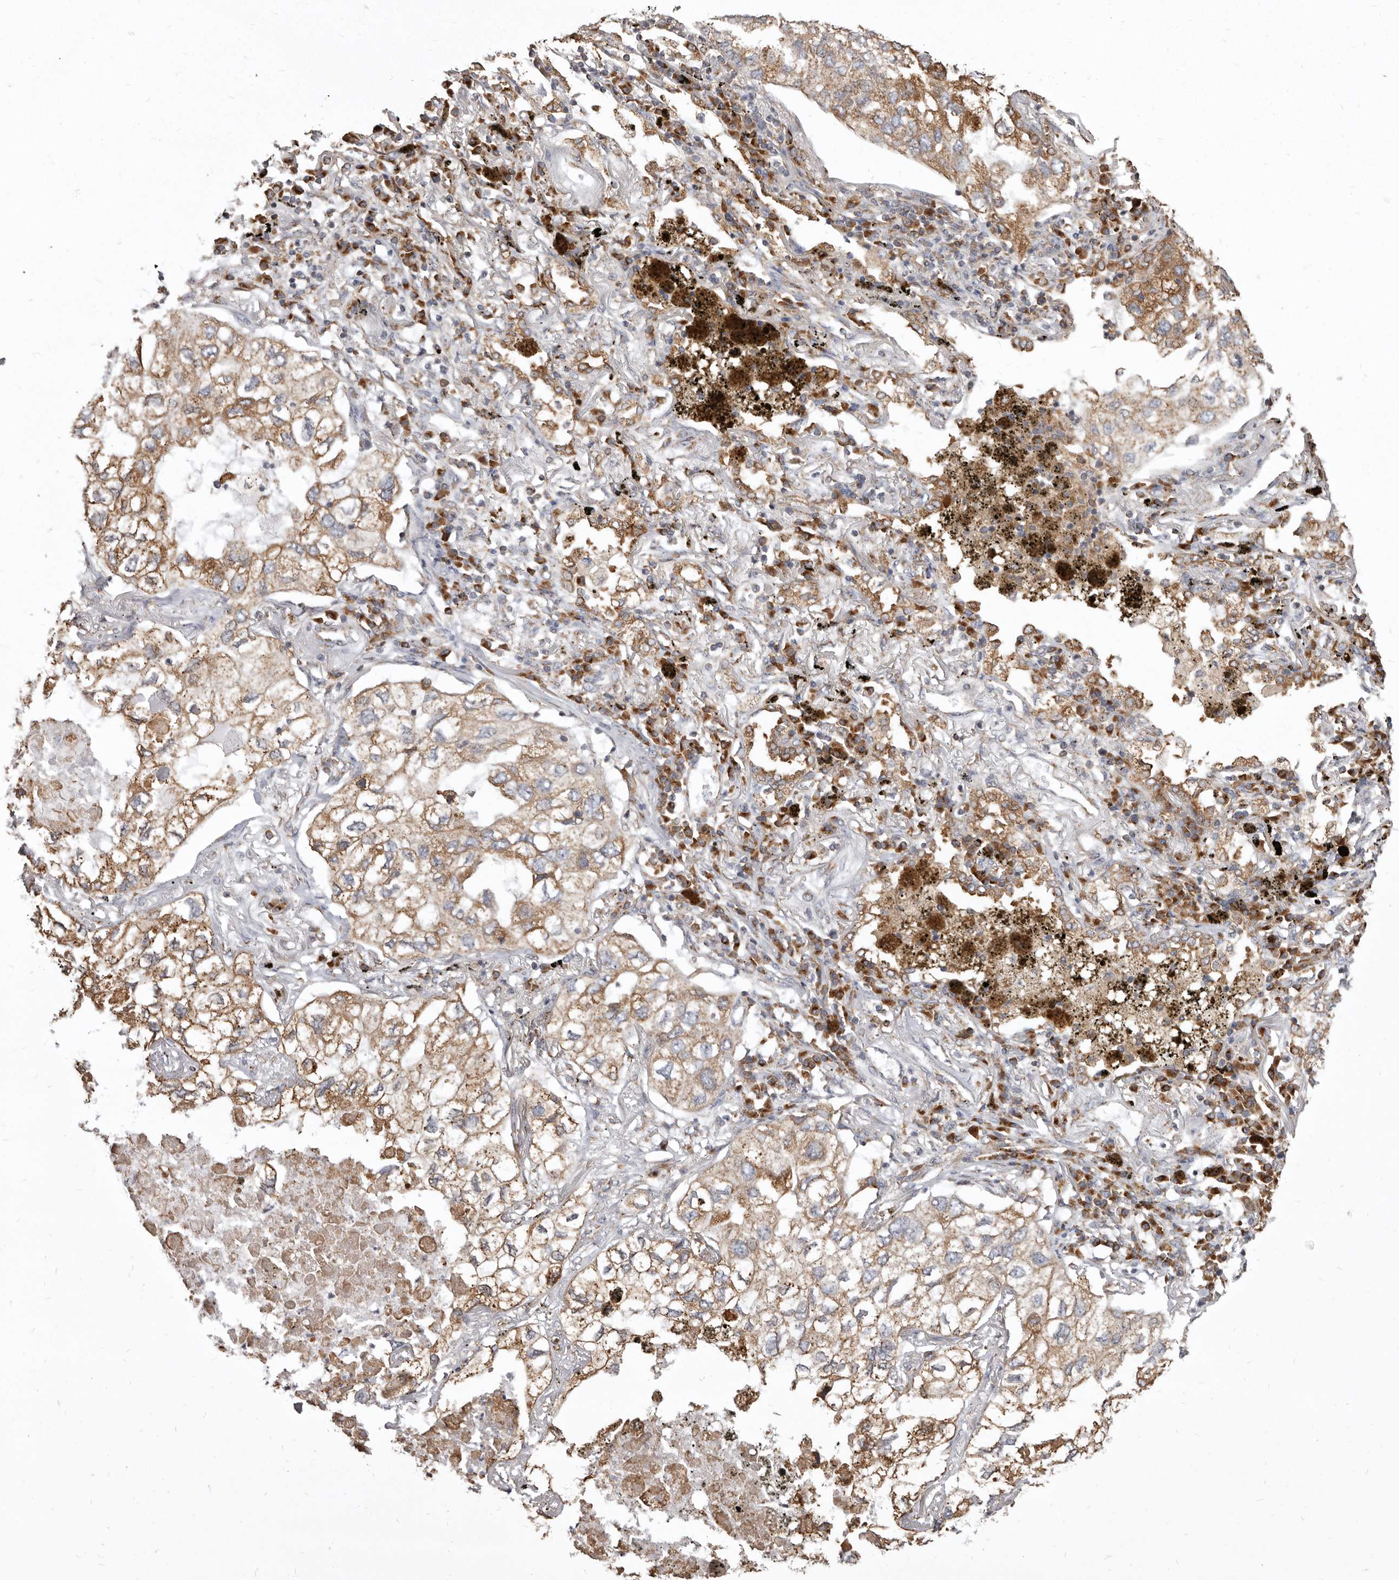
{"staining": {"intensity": "moderate", "quantity": ">75%", "location": "cytoplasmic/membranous"}, "tissue": "lung cancer", "cell_type": "Tumor cells", "image_type": "cancer", "snomed": [{"axis": "morphology", "description": "Adenocarcinoma, NOS"}, {"axis": "topography", "description": "Lung"}], "caption": "An immunohistochemistry (IHC) photomicrograph of neoplastic tissue is shown. Protein staining in brown shows moderate cytoplasmic/membranous positivity in lung adenocarcinoma within tumor cells.", "gene": "CDK5RAP3", "patient": {"sex": "male", "age": 65}}